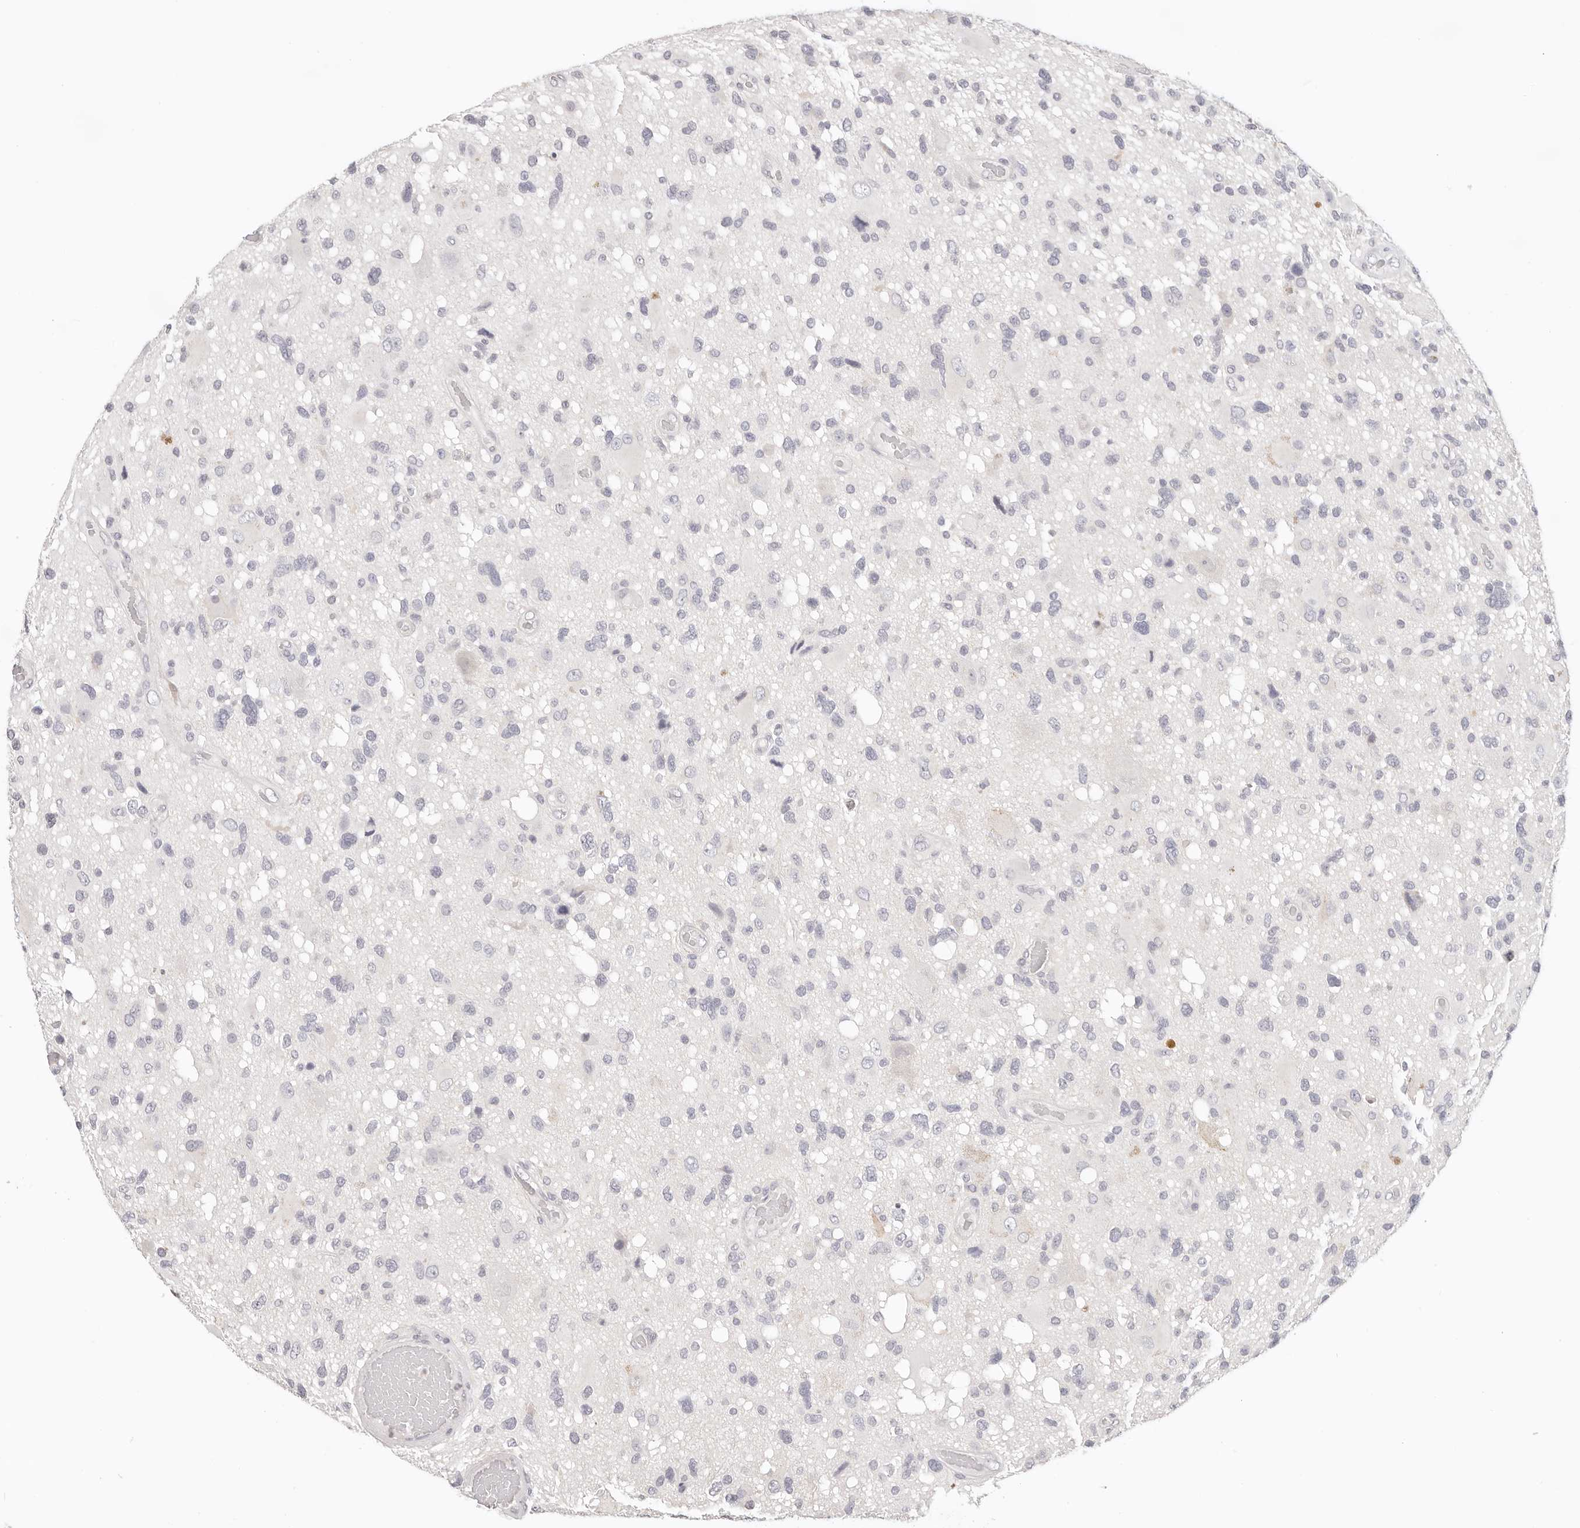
{"staining": {"intensity": "negative", "quantity": "none", "location": "none"}, "tissue": "glioma", "cell_type": "Tumor cells", "image_type": "cancer", "snomed": [{"axis": "morphology", "description": "Glioma, malignant, High grade"}, {"axis": "topography", "description": "Brain"}], "caption": "Tumor cells are negative for protein expression in human high-grade glioma (malignant).", "gene": "GGPS1", "patient": {"sex": "male", "age": 33}}